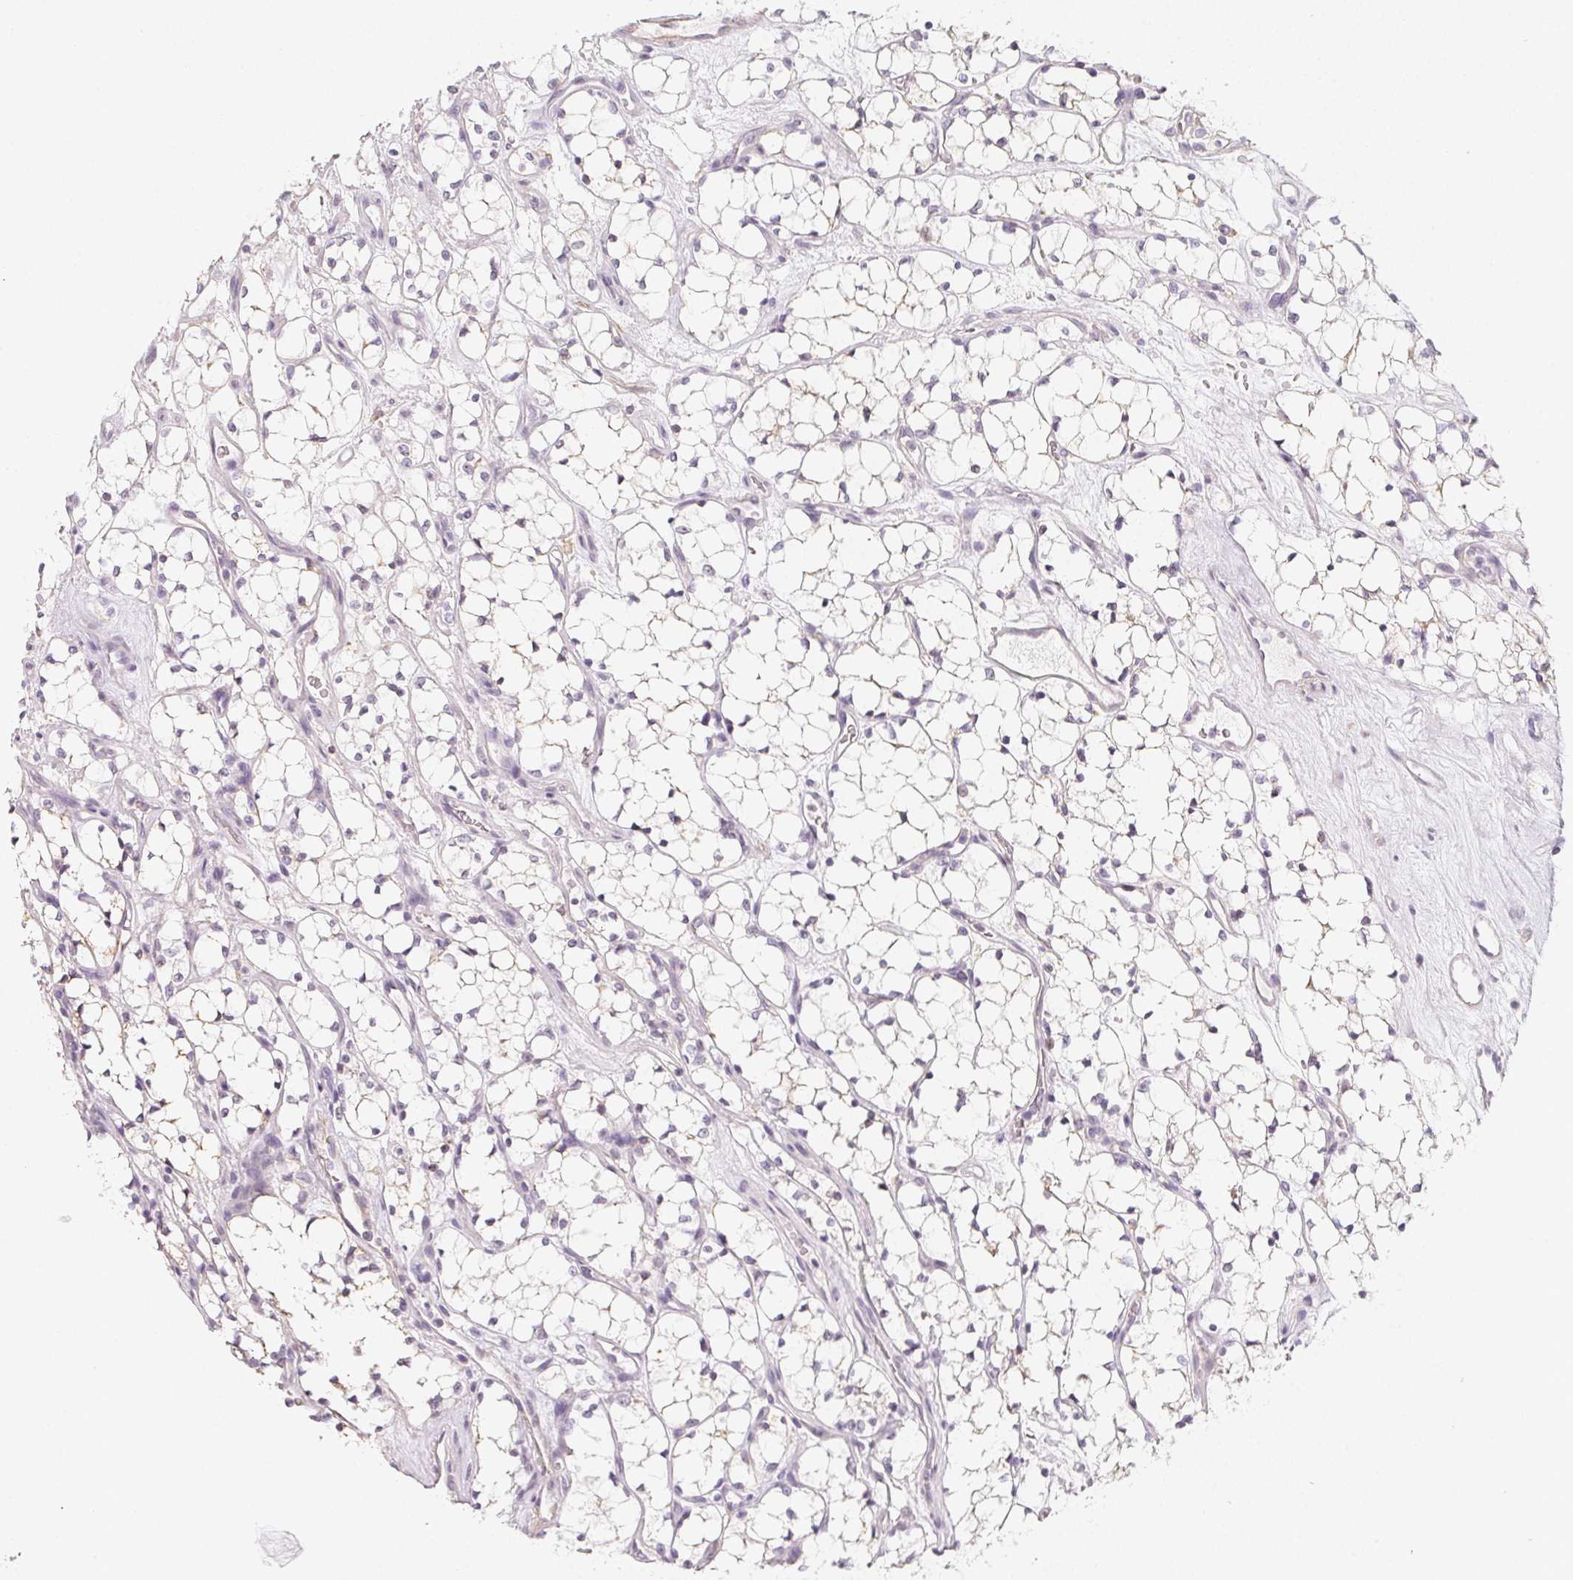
{"staining": {"intensity": "negative", "quantity": "none", "location": "none"}, "tissue": "renal cancer", "cell_type": "Tumor cells", "image_type": "cancer", "snomed": [{"axis": "morphology", "description": "Adenocarcinoma, NOS"}, {"axis": "topography", "description": "Kidney"}], "caption": "Renal cancer was stained to show a protein in brown. There is no significant staining in tumor cells.", "gene": "LRRC23", "patient": {"sex": "female", "age": 69}}